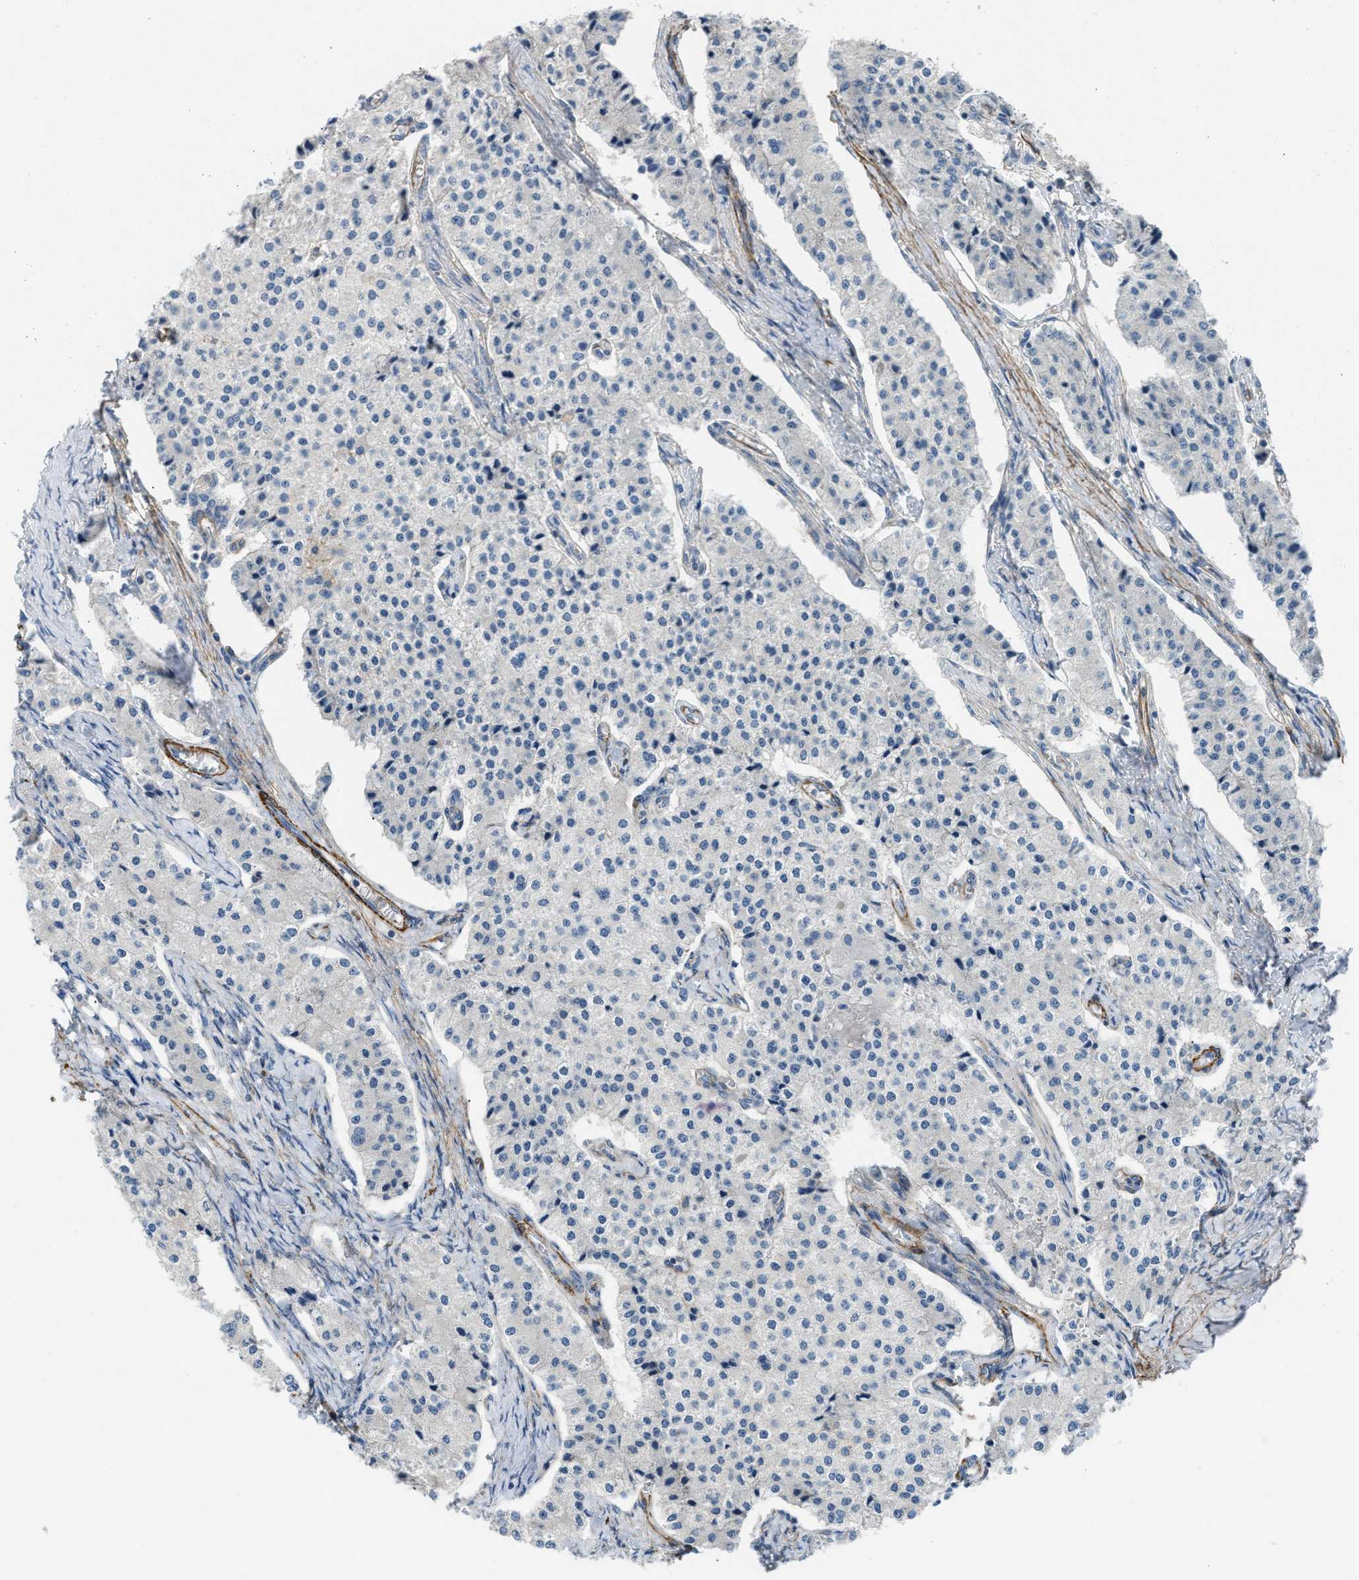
{"staining": {"intensity": "negative", "quantity": "none", "location": "none"}, "tissue": "carcinoid", "cell_type": "Tumor cells", "image_type": "cancer", "snomed": [{"axis": "morphology", "description": "Carcinoid, malignant, NOS"}, {"axis": "topography", "description": "Colon"}], "caption": "High power microscopy image of an IHC micrograph of carcinoid (malignant), revealing no significant staining in tumor cells.", "gene": "BMPR1A", "patient": {"sex": "female", "age": 52}}